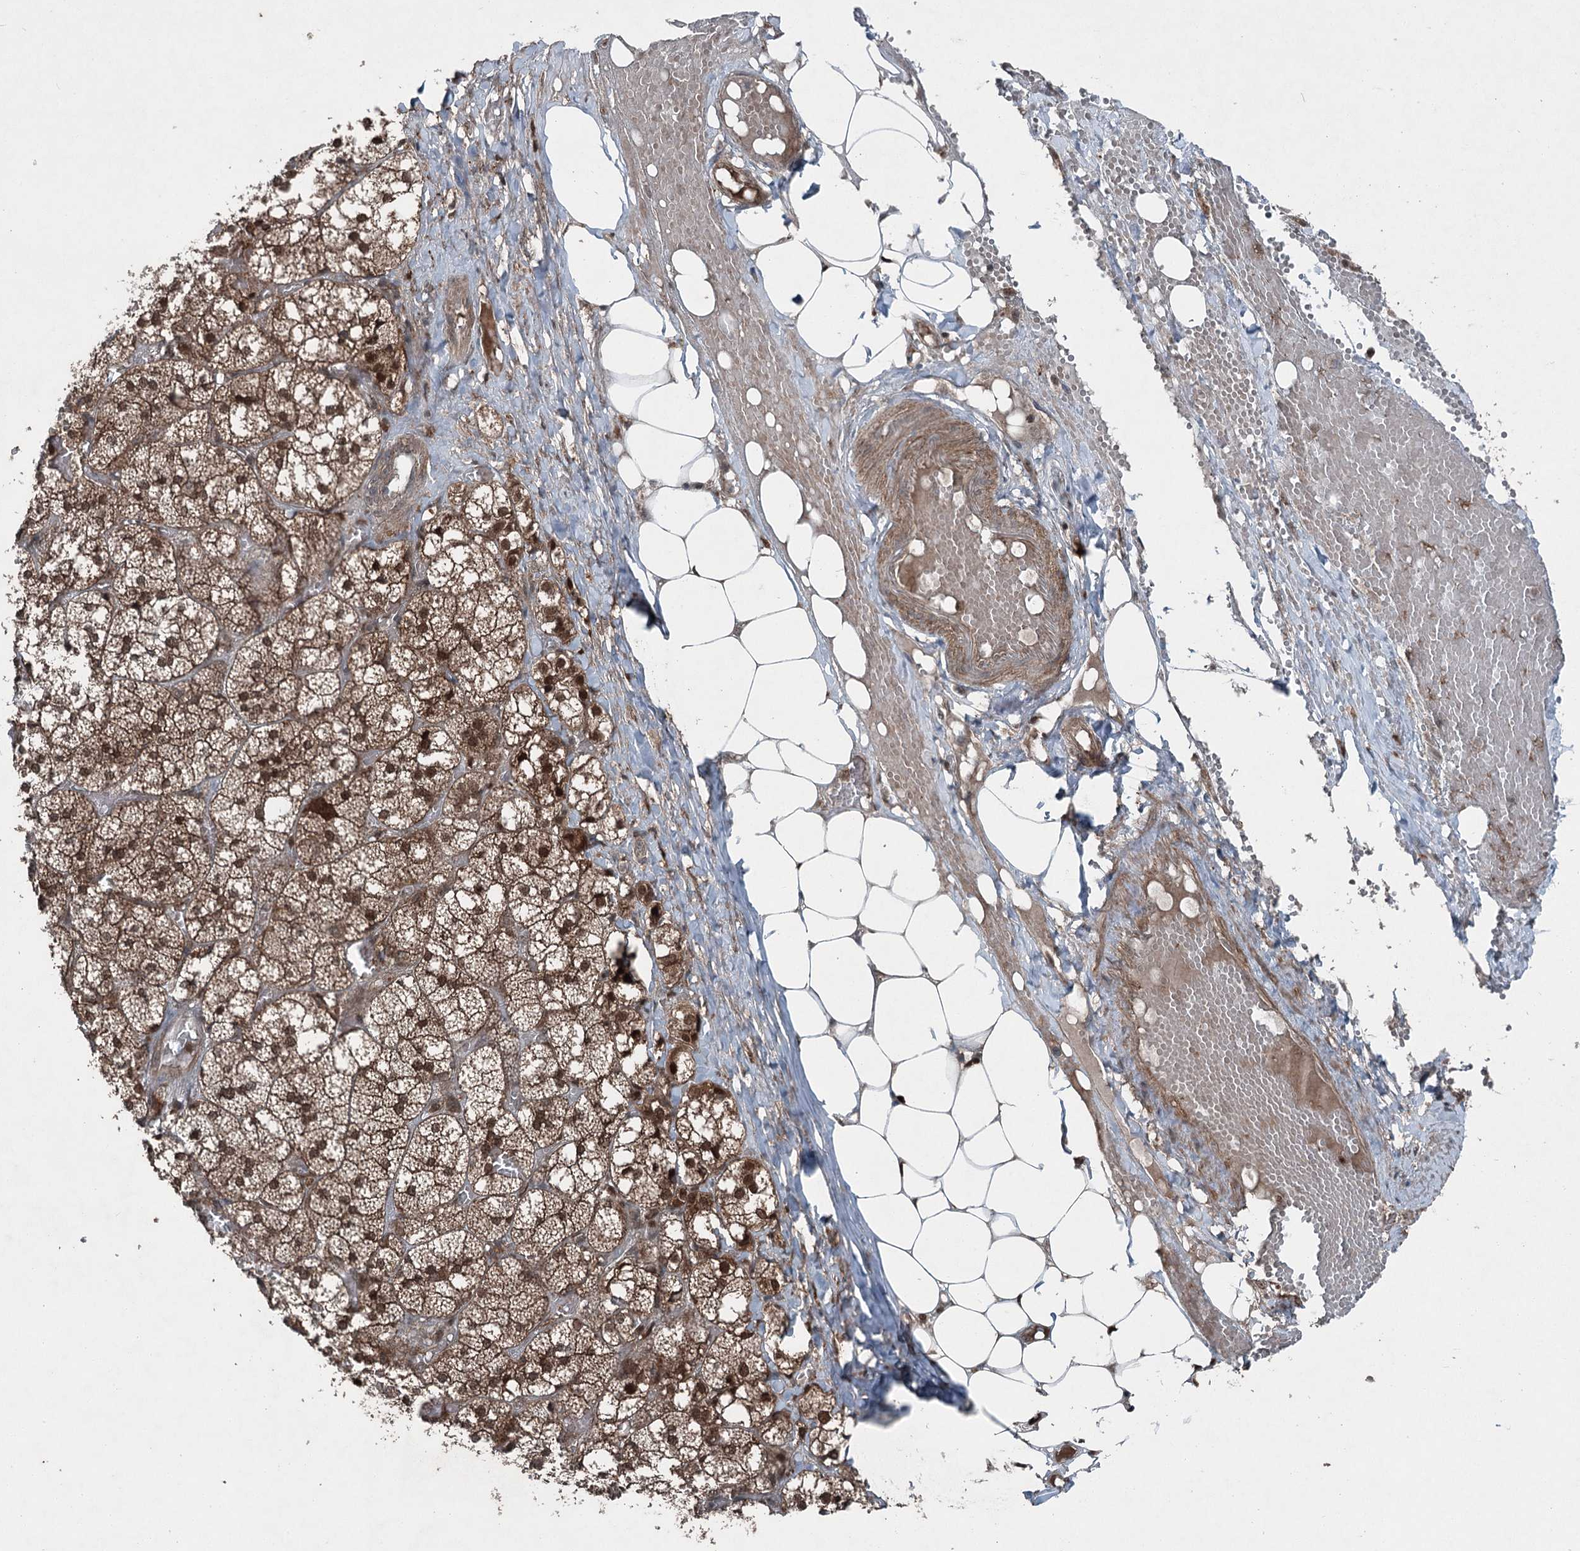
{"staining": {"intensity": "strong", "quantity": ">75%", "location": "cytoplasmic/membranous,nuclear"}, "tissue": "adrenal gland", "cell_type": "Glandular cells", "image_type": "normal", "snomed": [{"axis": "morphology", "description": "Normal tissue, NOS"}, {"axis": "topography", "description": "Adrenal gland"}], "caption": "Immunohistochemical staining of benign human adrenal gland exhibits >75% levels of strong cytoplasmic/membranous,nuclear protein staining in about >75% of glandular cells.", "gene": "BORCS7", "patient": {"sex": "female", "age": 61}}